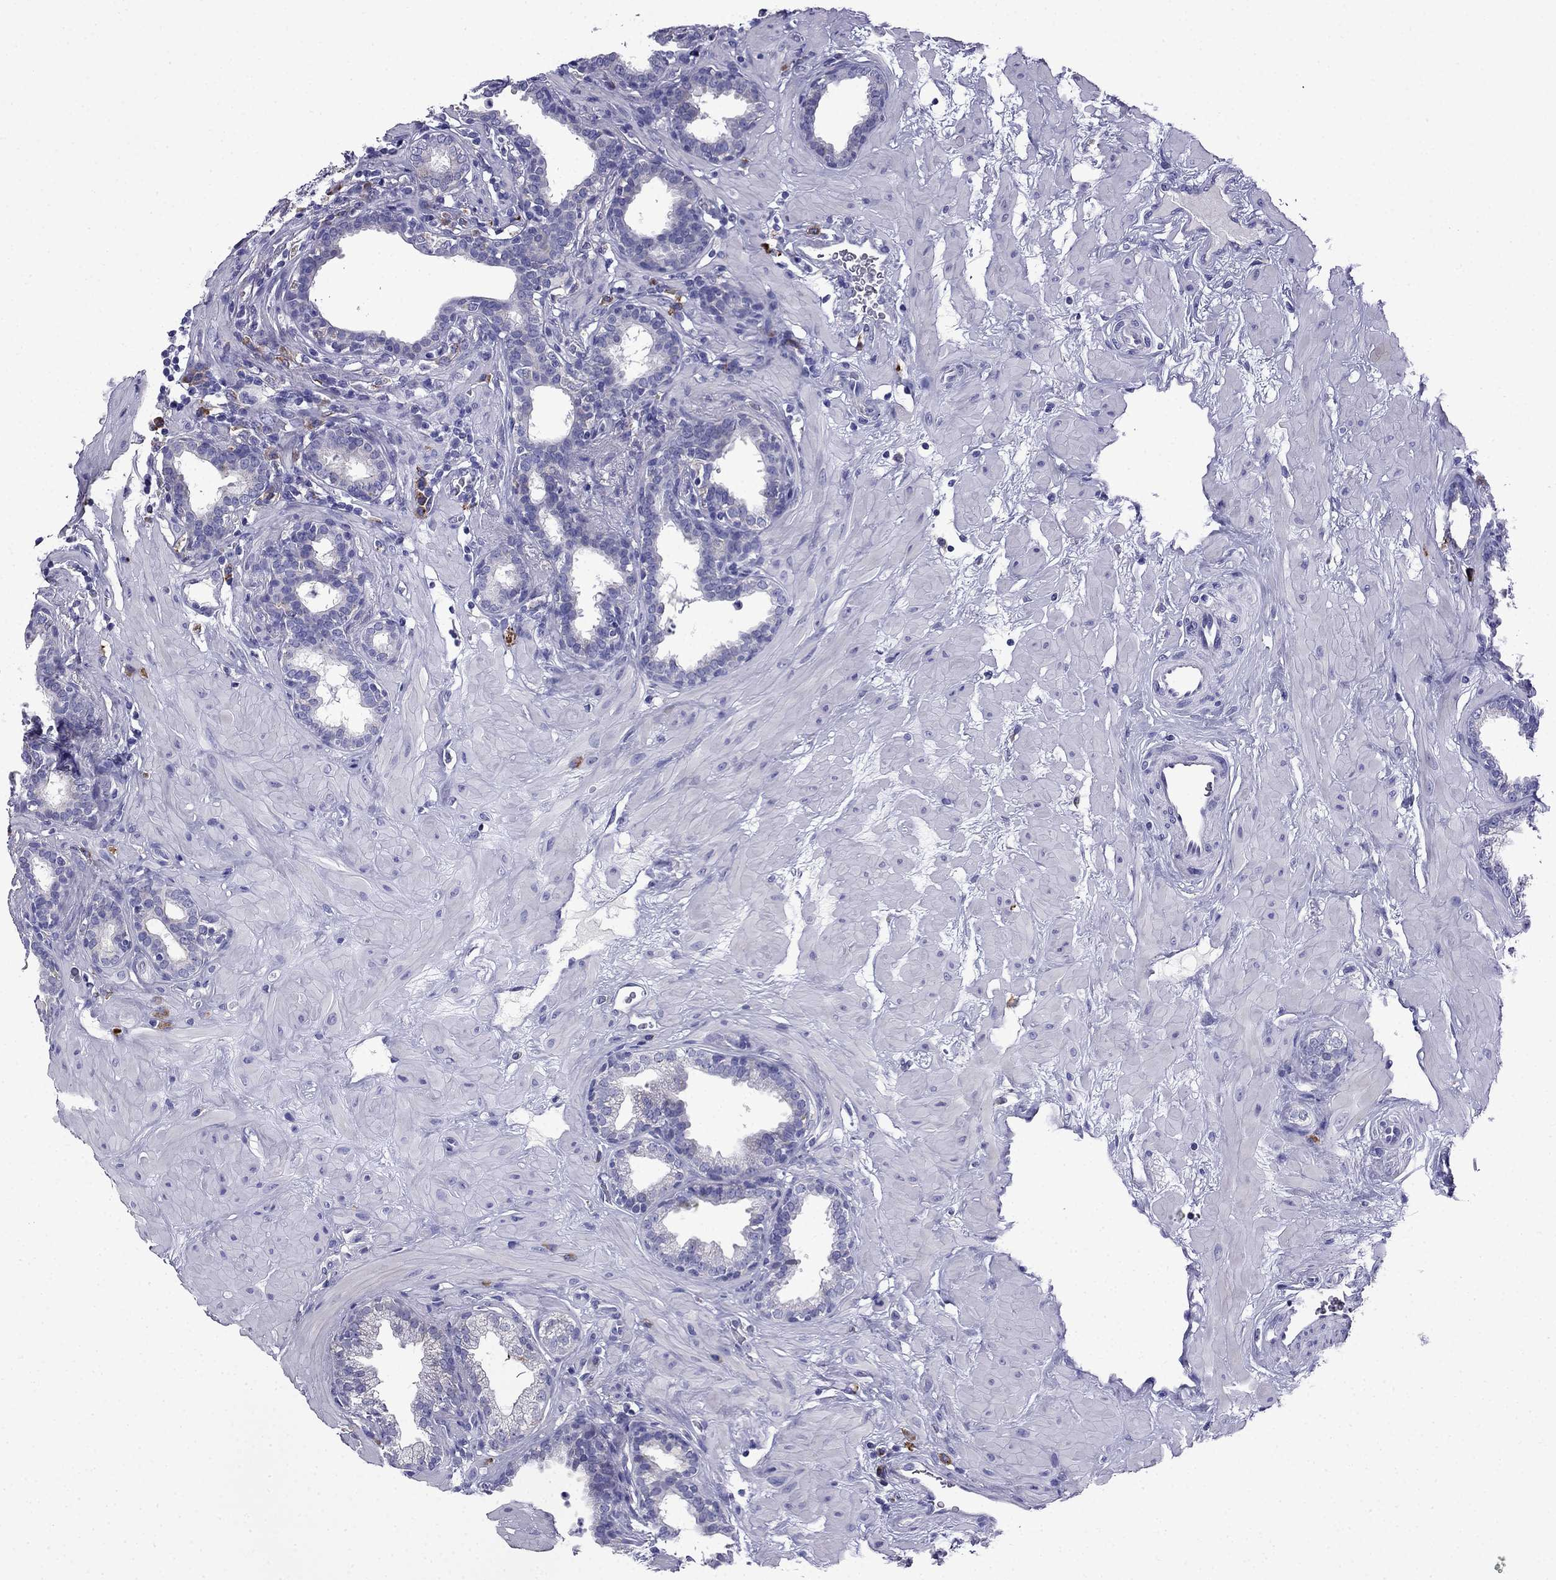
{"staining": {"intensity": "negative", "quantity": "none", "location": "none"}, "tissue": "prostate", "cell_type": "Glandular cells", "image_type": "normal", "snomed": [{"axis": "morphology", "description": "Normal tissue, NOS"}, {"axis": "topography", "description": "Prostate"}], "caption": "A photomicrograph of human prostate is negative for staining in glandular cells. (DAB (3,3'-diaminobenzidine) immunohistochemistry visualized using brightfield microscopy, high magnification).", "gene": "TSSK4", "patient": {"sex": "male", "age": 37}}